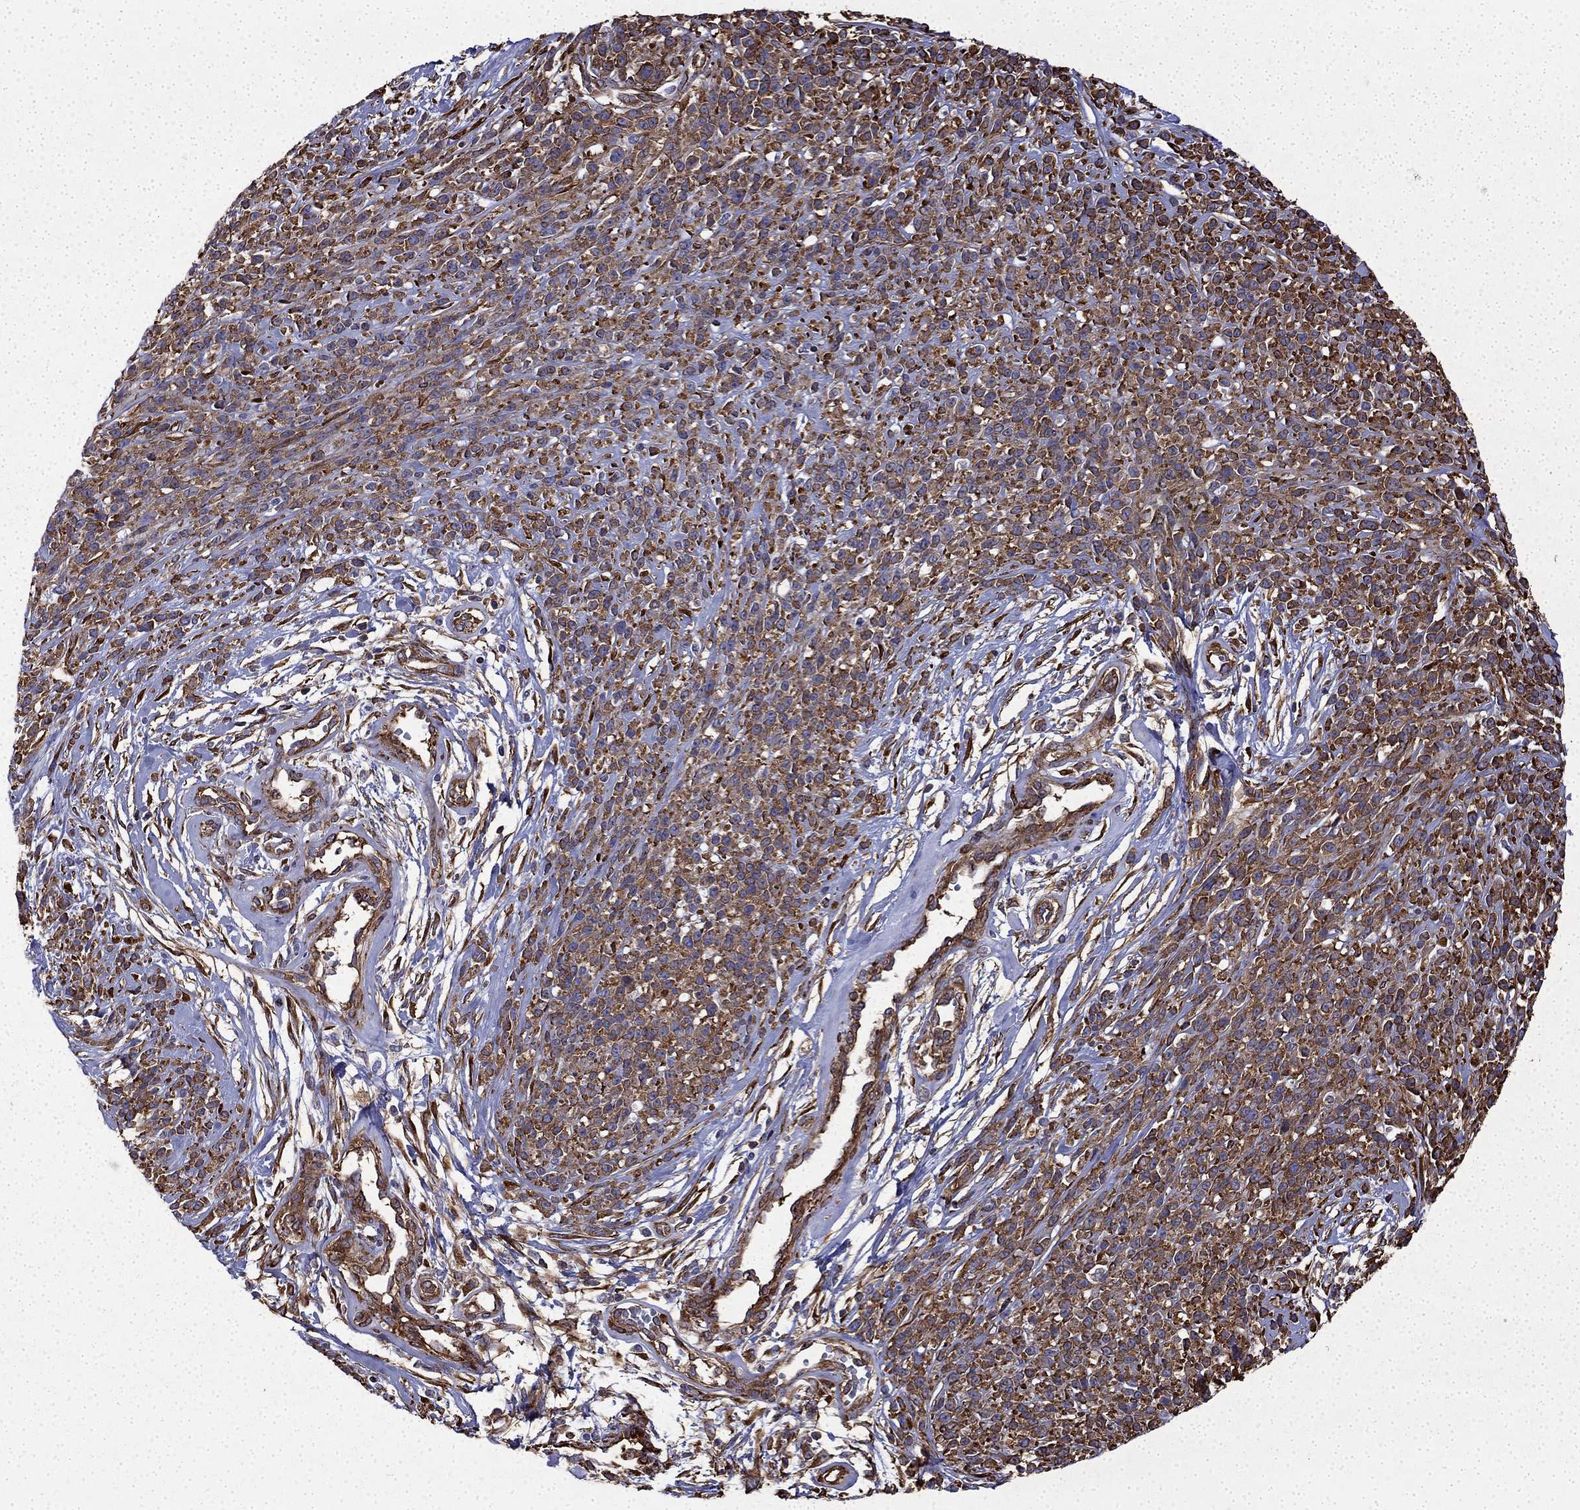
{"staining": {"intensity": "strong", "quantity": ">75%", "location": "cytoplasmic/membranous"}, "tissue": "melanoma", "cell_type": "Tumor cells", "image_type": "cancer", "snomed": [{"axis": "morphology", "description": "Malignant melanoma, NOS"}, {"axis": "topography", "description": "Skin"}, {"axis": "topography", "description": "Skin of trunk"}], "caption": "Protein staining displays strong cytoplasmic/membranous expression in about >75% of tumor cells in melanoma.", "gene": "MAP4", "patient": {"sex": "male", "age": 74}}